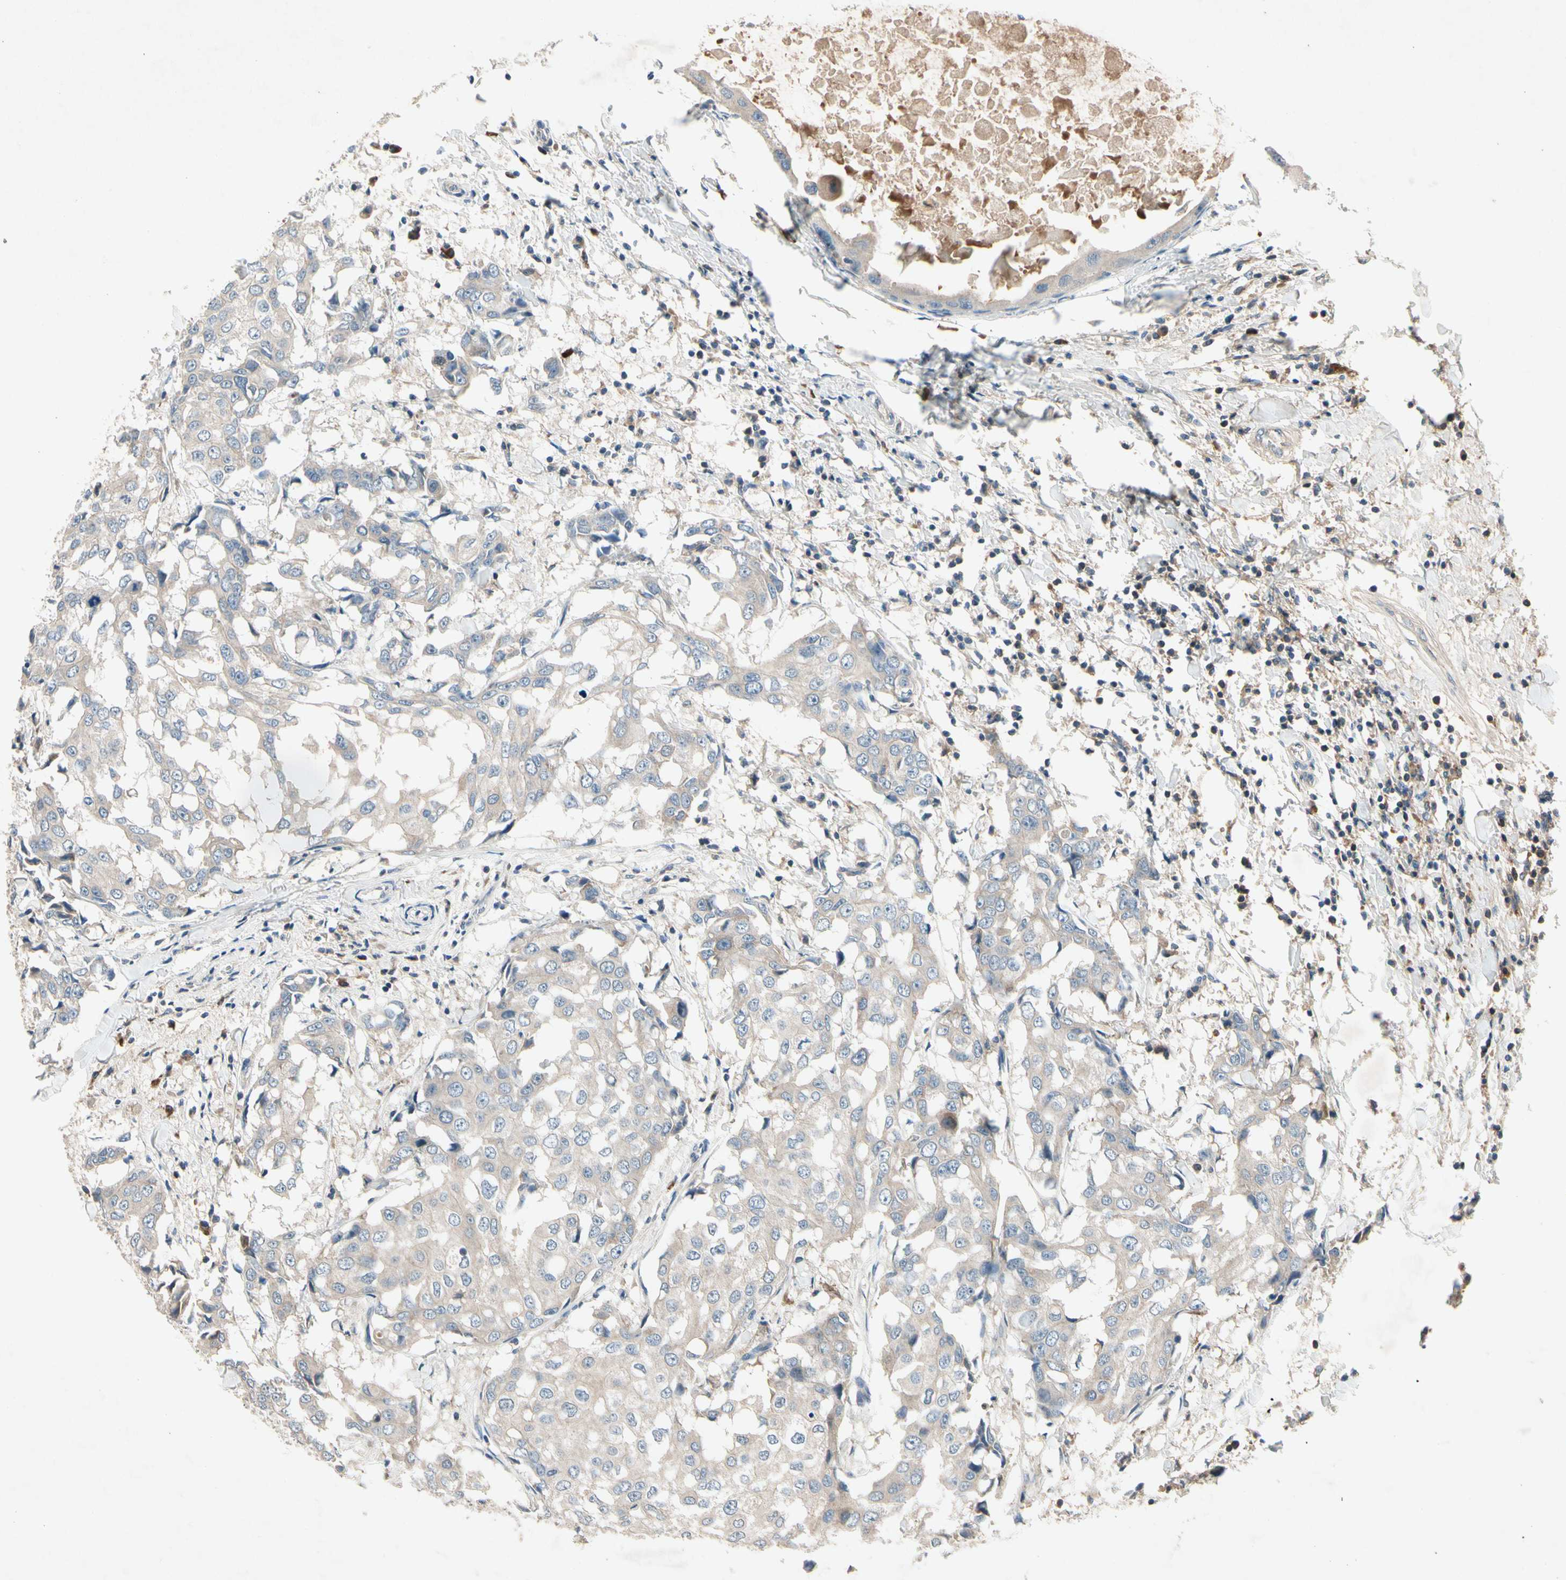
{"staining": {"intensity": "weak", "quantity": "25%-75%", "location": "cytoplasmic/membranous"}, "tissue": "breast cancer", "cell_type": "Tumor cells", "image_type": "cancer", "snomed": [{"axis": "morphology", "description": "Duct carcinoma"}, {"axis": "topography", "description": "Breast"}], "caption": "An image of intraductal carcinoma (breast) stained for a protein shows weak cytoplasmic/membranous brown staining in tumor cells. The staining was performed using DAB (3,3'-diaminobenzidine) to visualize the protein expression in brown, while the nuclei were stained in blue with hematoxylin (Magnification: 20x).", "gene": "IL1RL1", "patient": {"sex": "female", "age": 27}}